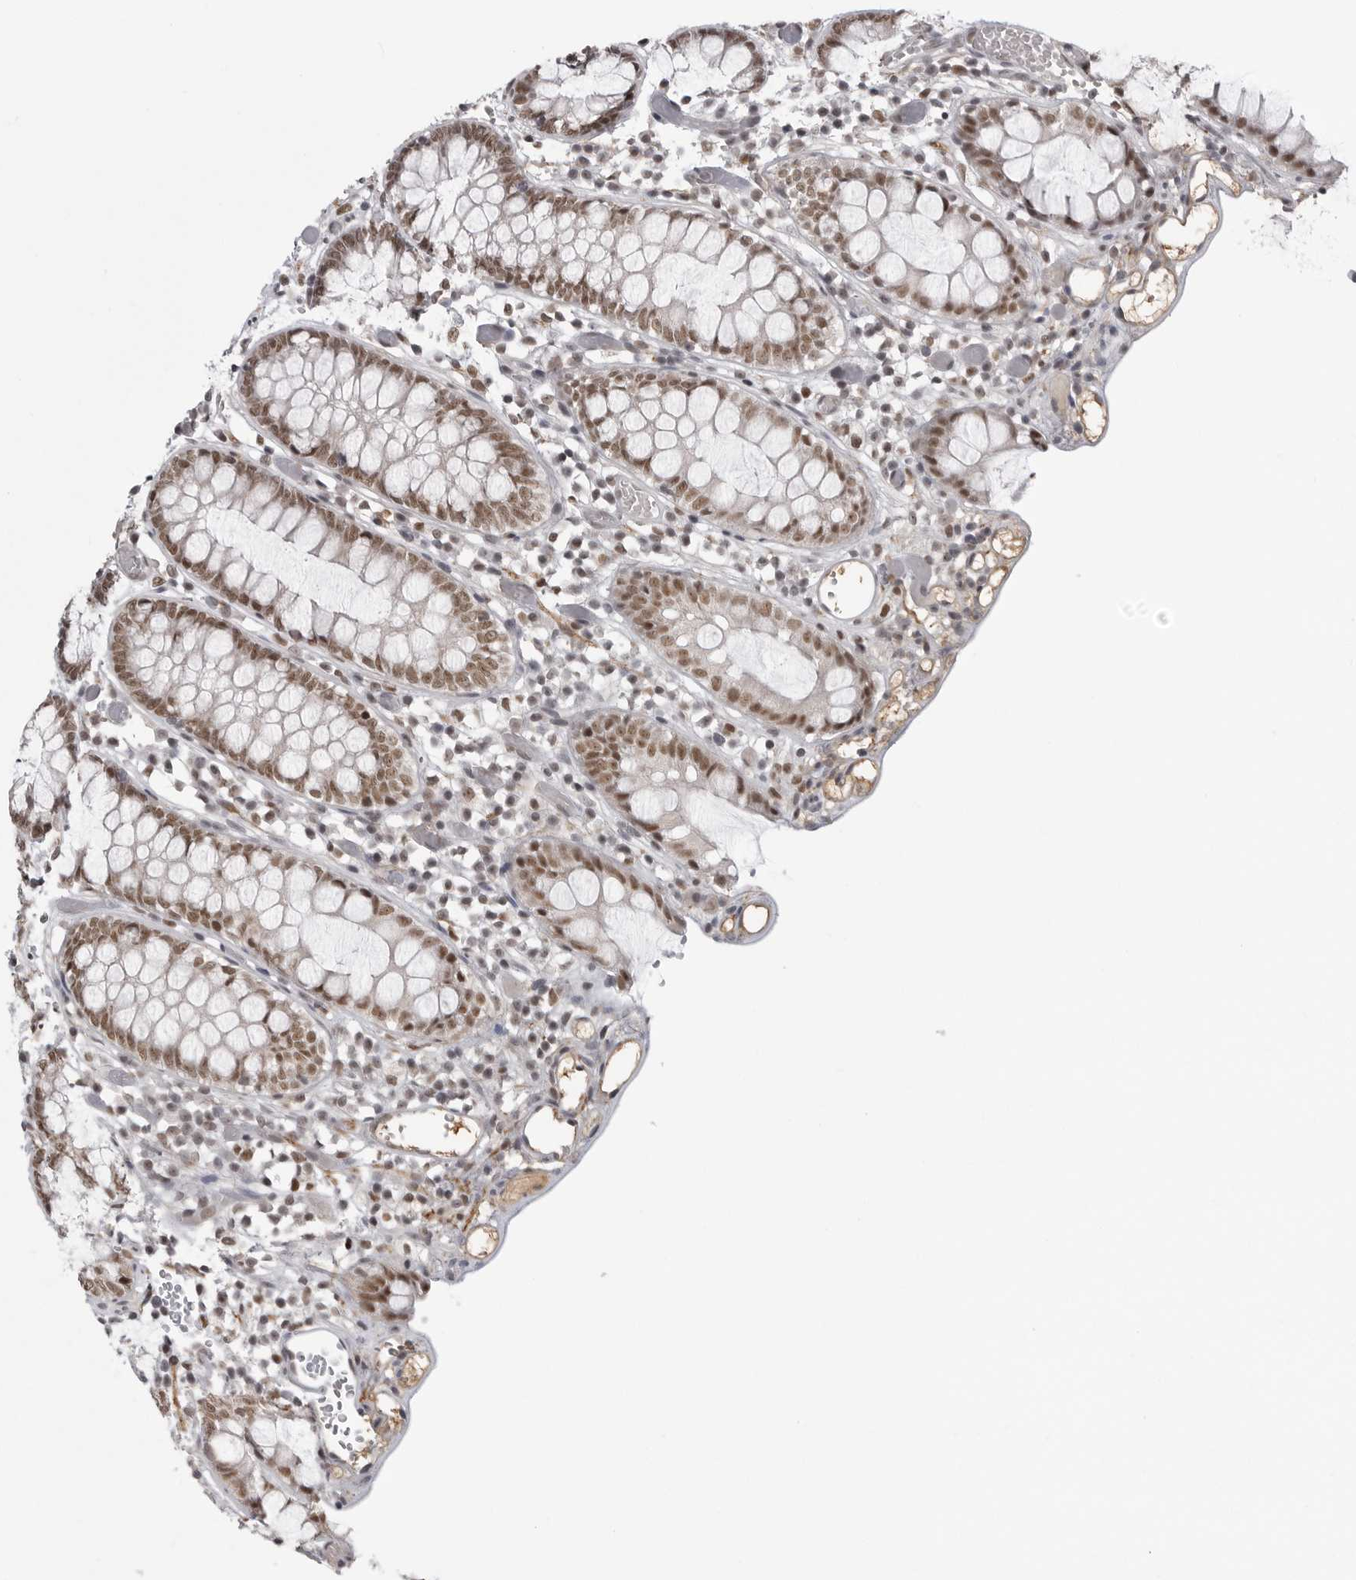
{"staining": {"intensity": "moderate", "quantity": ">75%", "location": "nuclear"}, "tissue": "colon", "cell_type": "Endothelial cells", "image_type": "normal", "snomed": [{"axis": "morphology", "description": "Normal tissue, NOS"}, {"axis": "topography", "description": "Colon"}], "caption": "Immunohistochemical staining of benign colon demonstrates medium levels of moderate nuclear staining in about >75% of endothelial cells.", "gene": "PRDM10", "patient": {"sex": "male", "age": 14}}